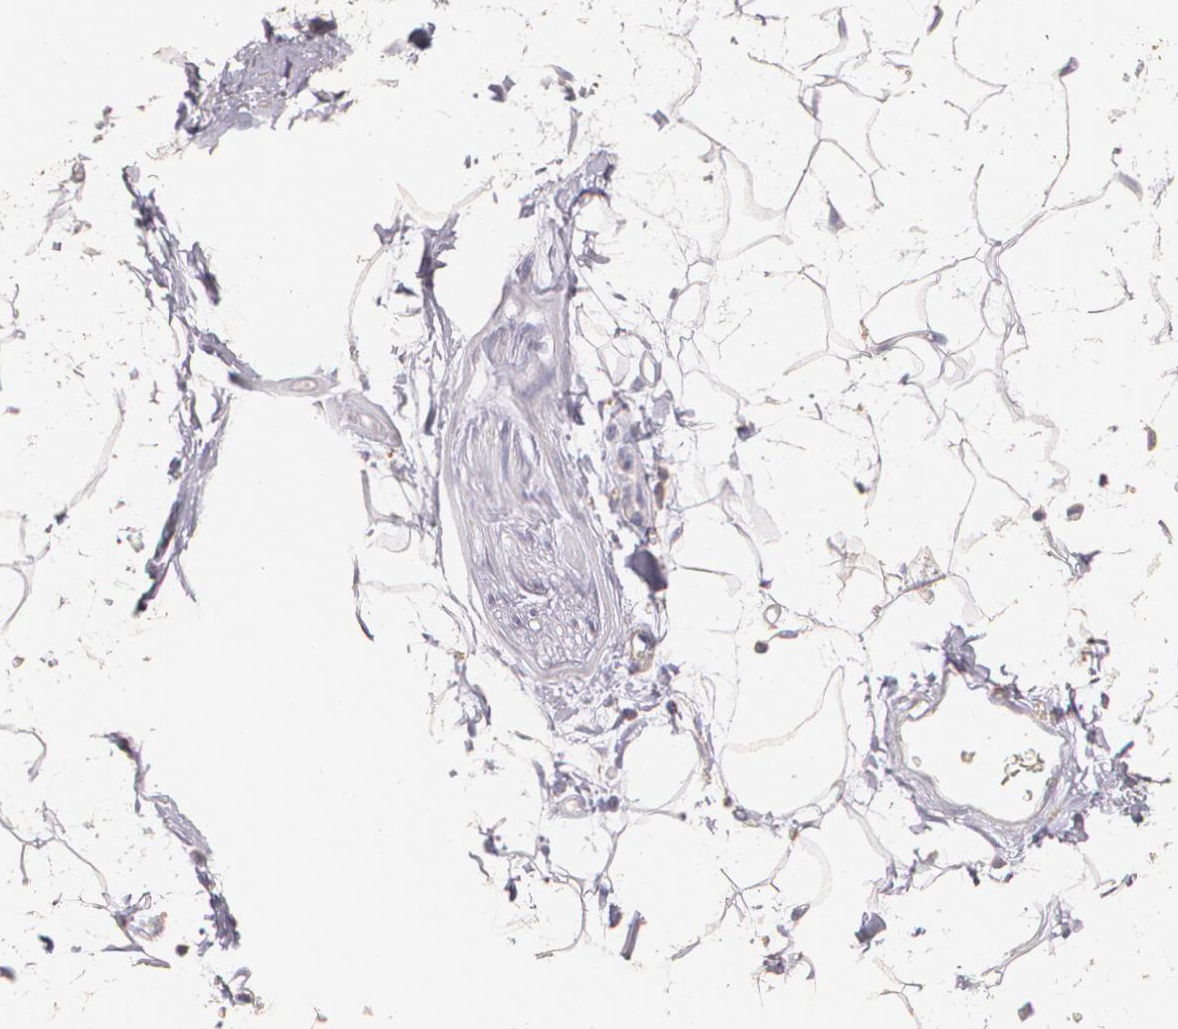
{"staining": {"intensity": "negative", "quantity": "none", "location": "none"}, "tissue": "adipose tissue", "cell_type": "Adipocytes", "image_type": "normal", "snomed": [{"axis": "morphology", "description": "Normal tissue, NOS"}, {"axis": "topography", "description": "Soft tissue"}], "caption": "Protein analysis of normal adipose tissue shows no significant positivity in adipocytes. Brightfield microscopy of immunohistochemistry stained with DAB (brown) and hematoxylin (blue), captured at high magnification.", "gene": "TGFBR1", "patient": {"sex": "male", "age": 72}}